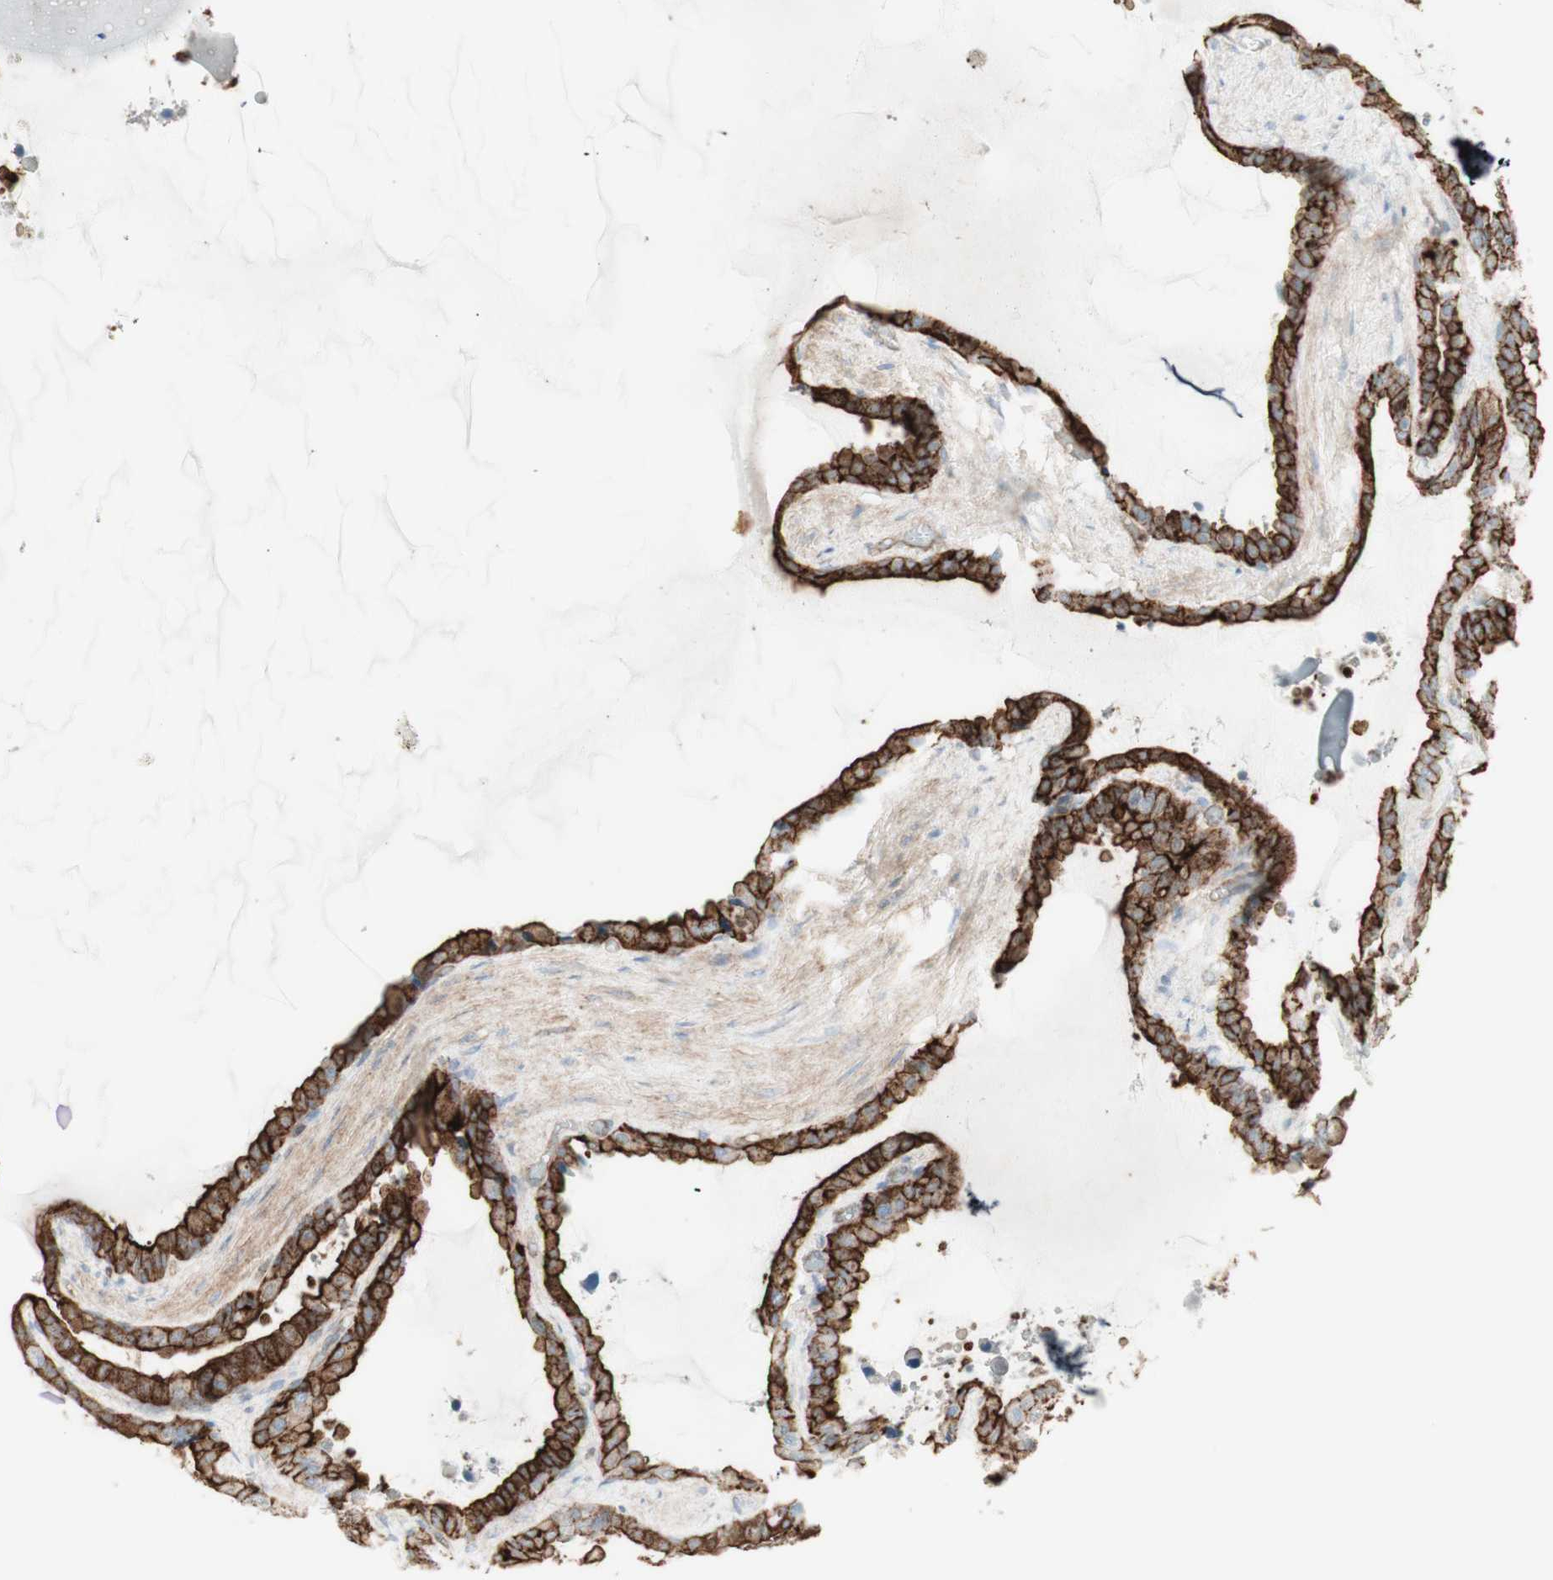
{"staining": {"intensity": "strong", "quantity": "25%-75%", "location": "cytoplasmic/membranous"}, "tissue": "seminal vesicle", "cell_type": "Glandular cells", "image_type": "normal", "snomed": [{"axis": "morphology", "description": "Normal tissue, NOS"}, {"axis": "topography", "description": "Seminal veicle"}], "caption": "Strong cytoplasmic/membranous staining is appreciated in about 25%-75% of glandular cells in benign seminal vesicle.", "gene": "MYO6", "patient": {"sex": "male", "age": 46}}